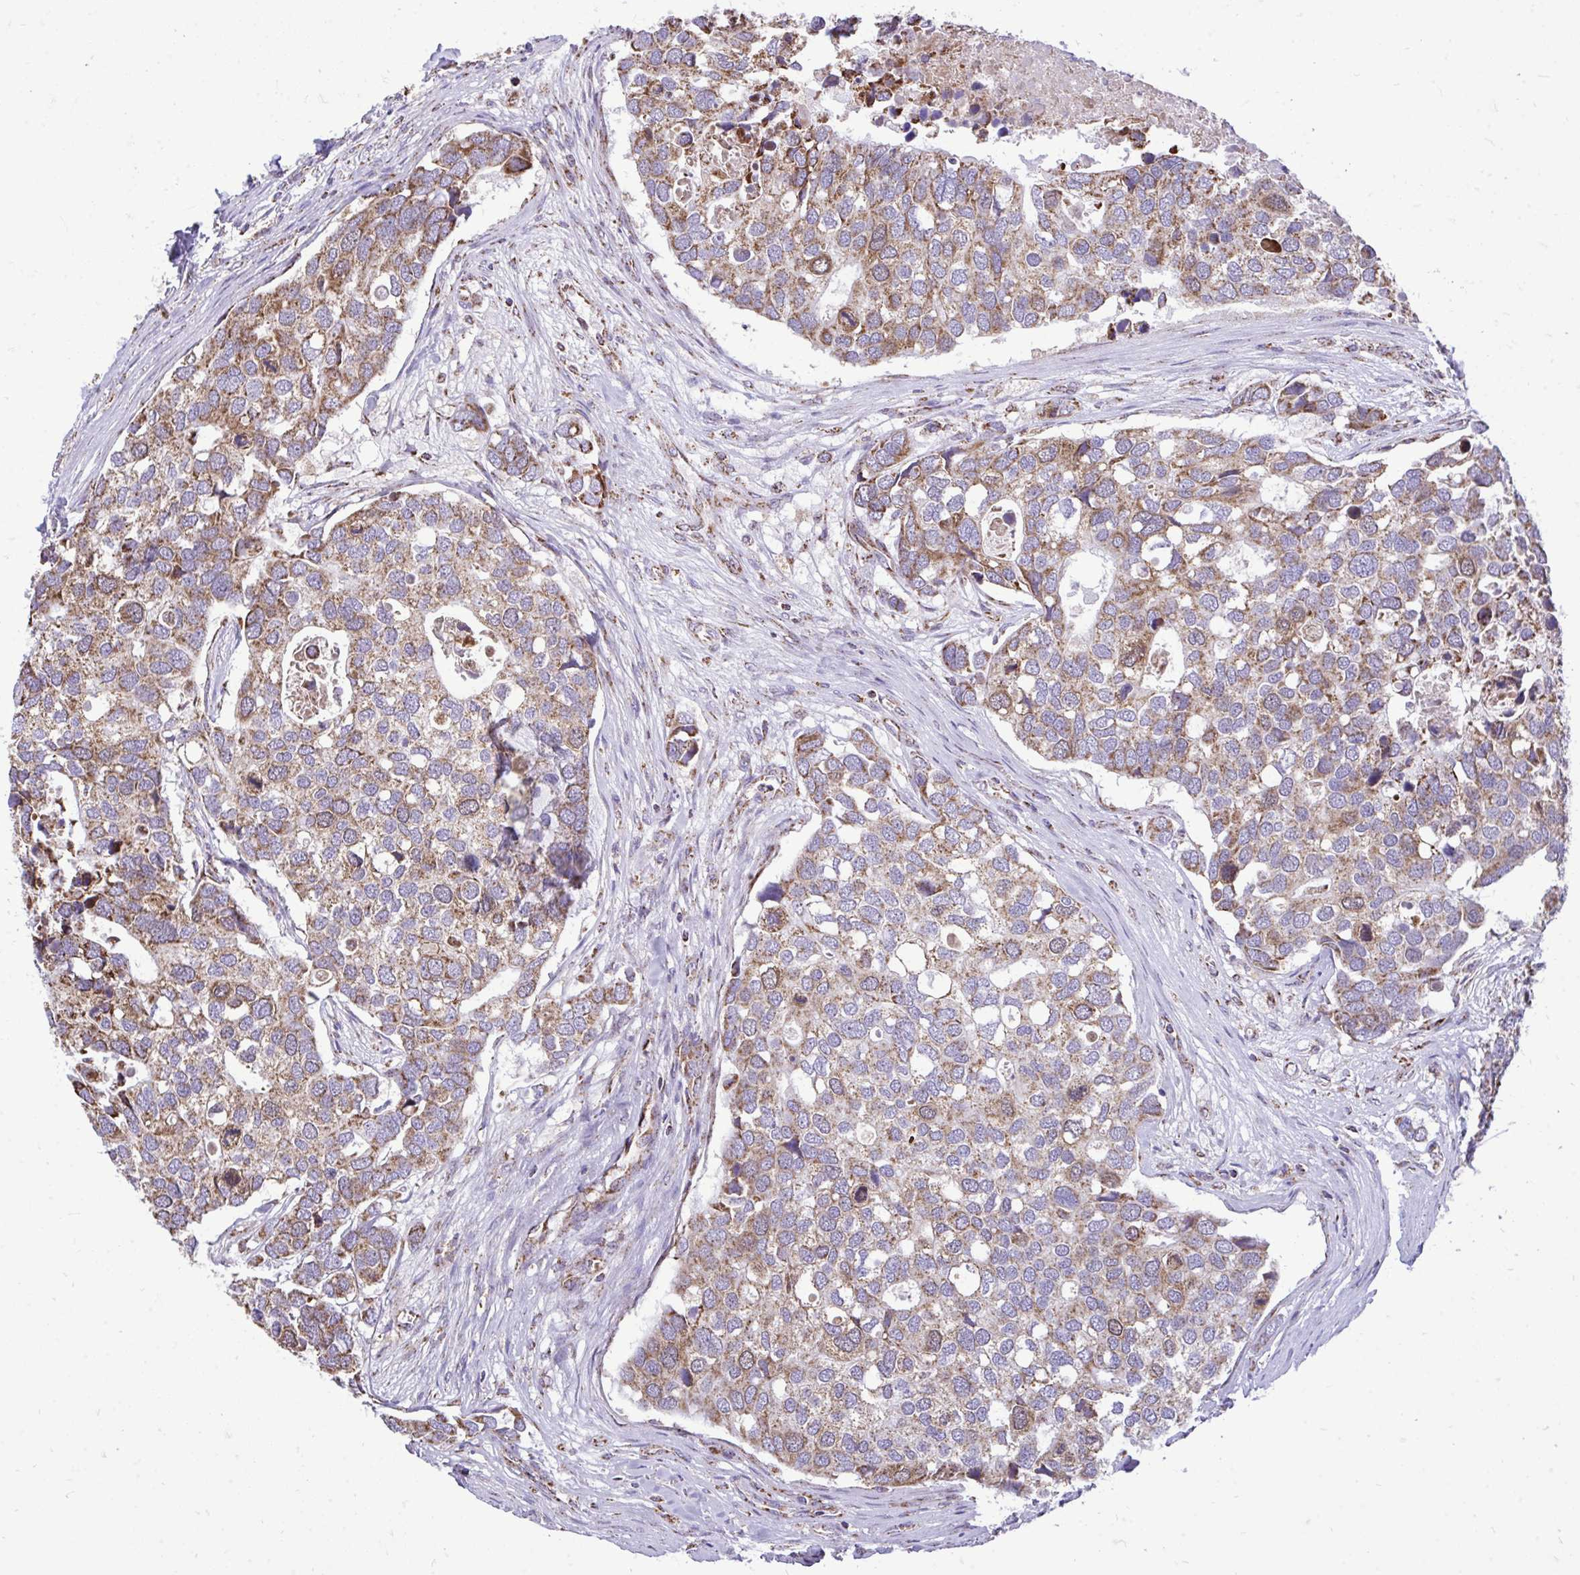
{"staining": {"intensity": "moderate", "quantity": ">75%", "location": "cytoplasmic/membranous"}, "tissue": "breast cancer", "cell_type": "Tumor cells", "image_type": "cancer", "snomed": [{"axis": "morphology", "description": "Duct carcinoma"}, {"axis": "topography", "description": "Breast"}], "caption": "Breast intraductal carcinoma stained with a brown dye displays moderate cytoplasmic/membranous positive expression in approximately >75% of tumor cells.", "gene": "UBE2C", "patient": {"sex": "female", "age": 83}}